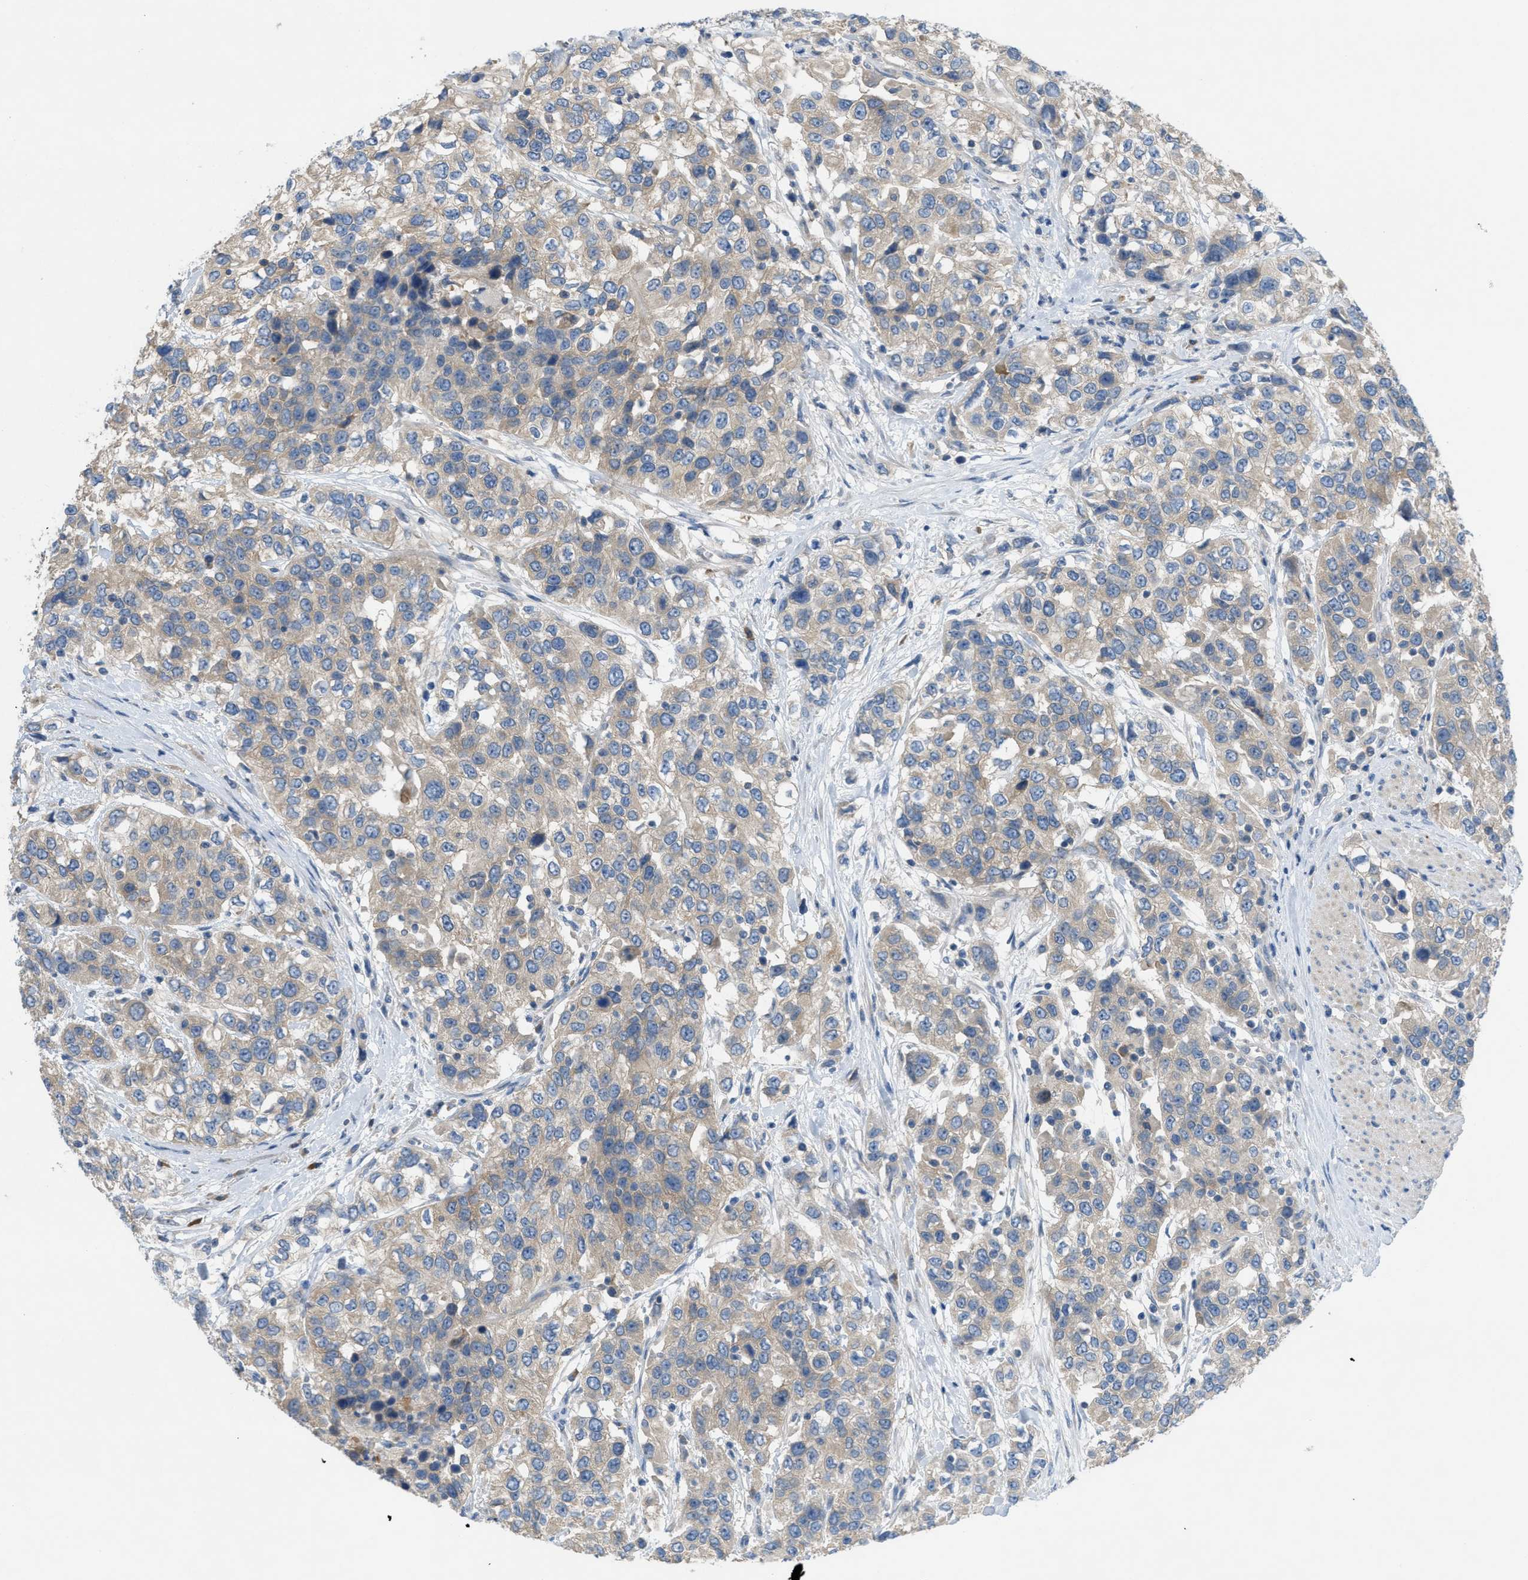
{"staining": {"intensity": "weak", "quantity": ">75%", "location": "cytoplasmic/membranous"}, "tissue": "urothelial cancer", "cell_type": "Tumor cells", "image_type": "cancer", "snomed": [{"axis": "morphology", "description": "Urothelial carcinoma, High grade"}, {"axis": "topography", "description": "Urinary bladder"}], "caption": "Tumor cells demonstrate low levels of weak cytoplasmic/membranous positivity in approximately >75% of cells in human urothelial cancer.", "gene": "UBA5", "patient": {"sex": "female", "age": 80}}